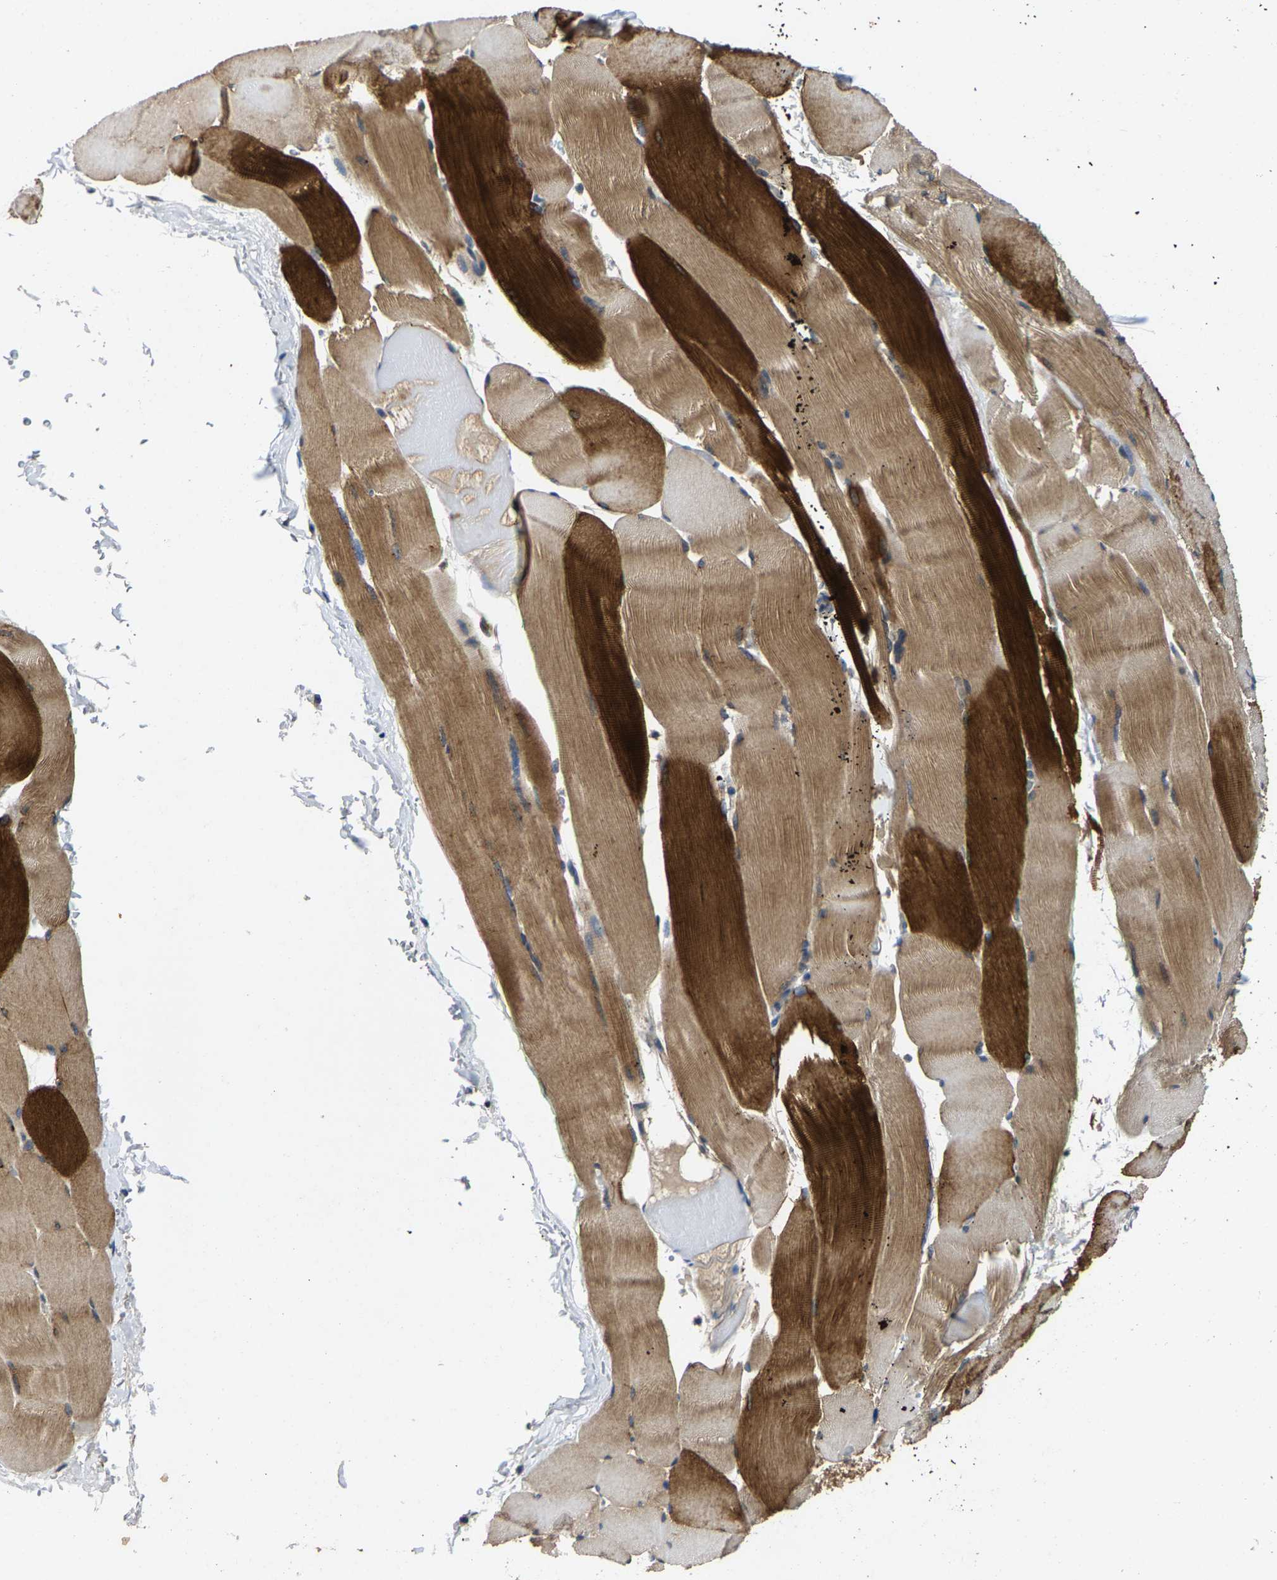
{"staining": {"intensity": "strong", "quantity": "25%-75%", "location": "cytoplasmic/membranous"}, "tissue": "skeletal muscle", "cell_type": "Myocytes", "image_type": "normal", "snomed": [{"axis": "morphology", "description": "Normal tissue, NOS"}, {"axis": "topography", "description": "Skeletal muscle"}], "caption": "Human skeletal muscle stained for a protein (brown) demonstrates strong cytoplasmic/membranous positive positivity in about 25%-75% of myocytes.", "gene": "AGBL3", "patient": {"sex": "male", "age": 62}}